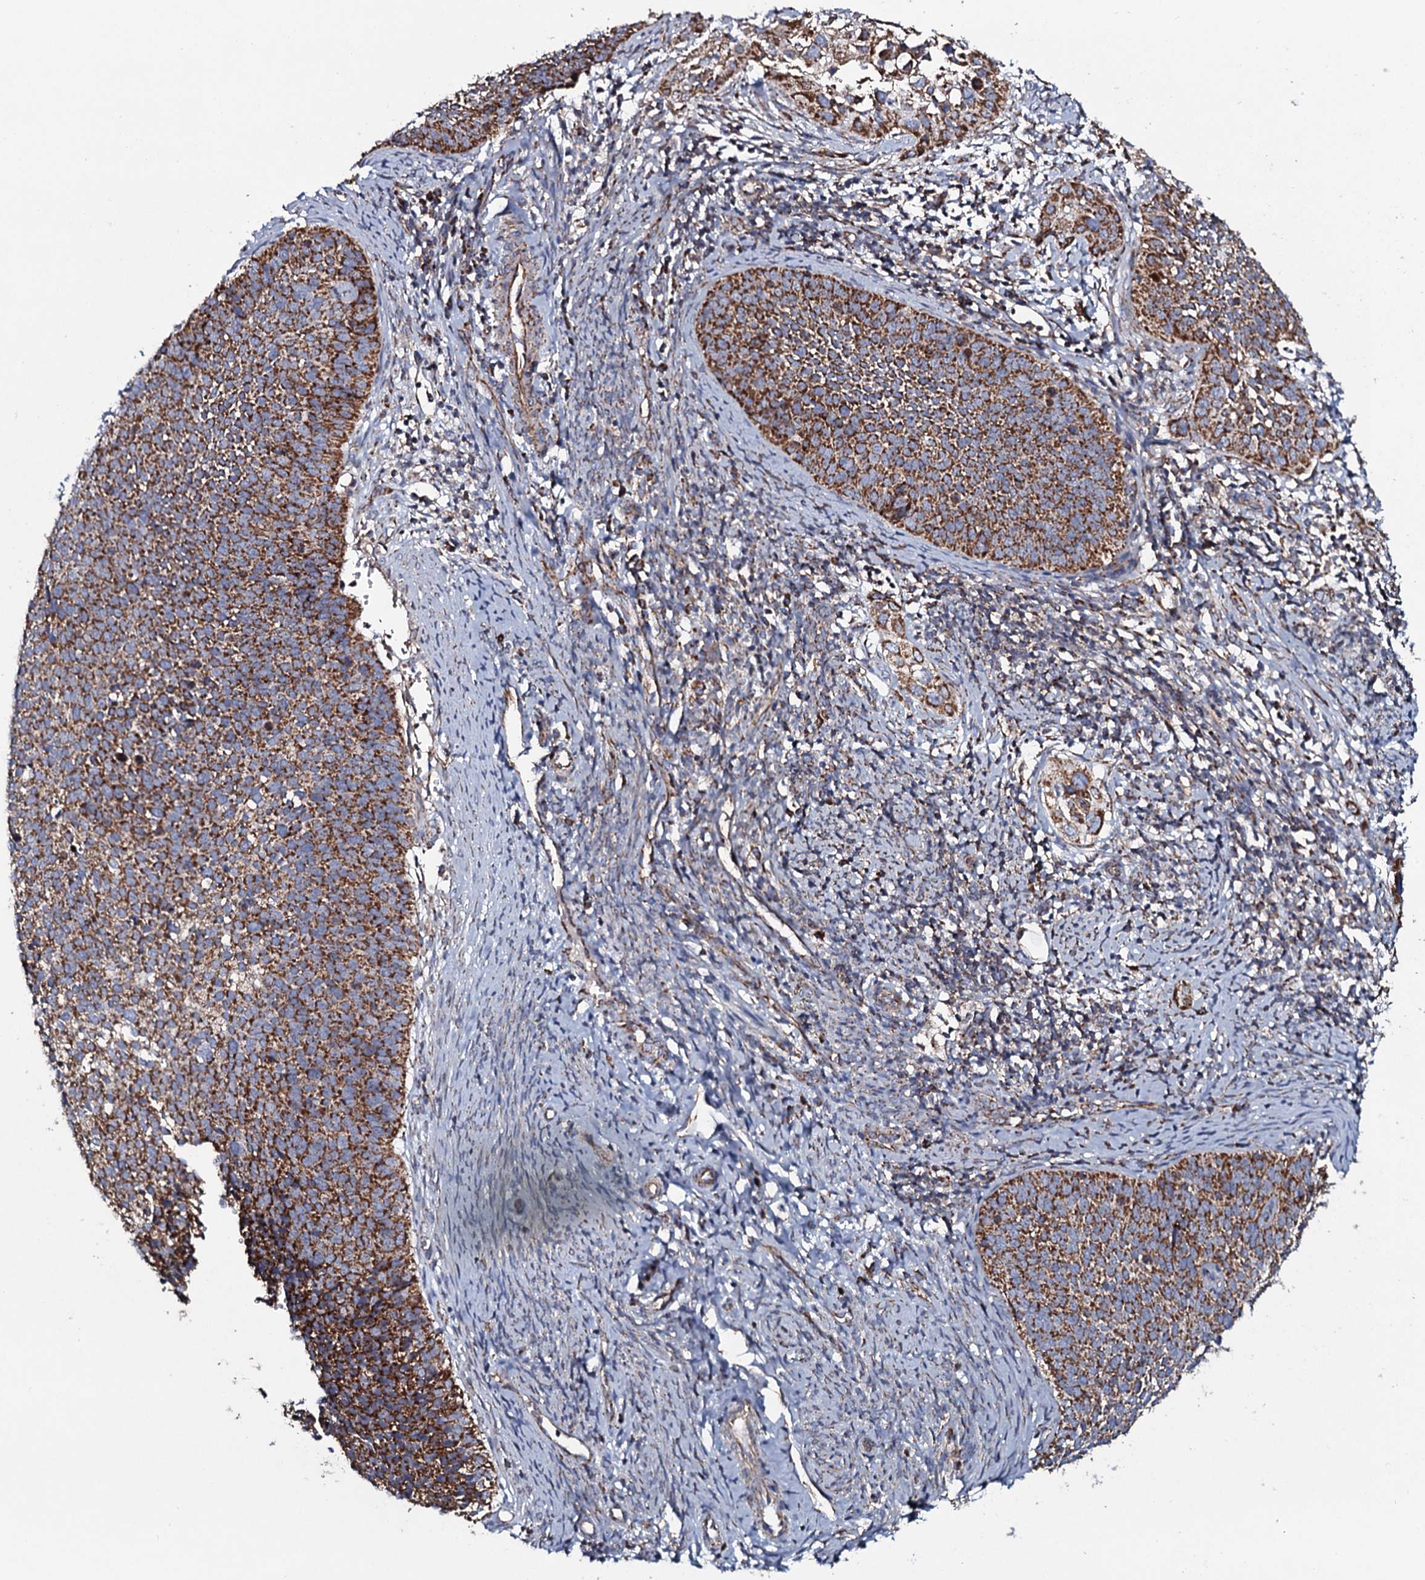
{"staining": {"intensity": "moderate", "quantity": ">75%", "location": "cytoplasmic/membranous"}, "tissue": "cervical cancer", "cell_type": "Tumor cells", "image_type": "cancer", "snomed": [{"axis": "morphology", "description": "Squamous cell carcinoma, NOS"}, {"axis": "topography", "description": "Cervix"}], "caption": "Cervical squamous cell carcinoma stained with DAB immunohistochemistry (IHC) displays medium levels of moderate cytoplasmic/membranous expression in approximately >75% of tumor cells.", "gene": "EVC2", "patient": {"sex": "female", "age": 34}}